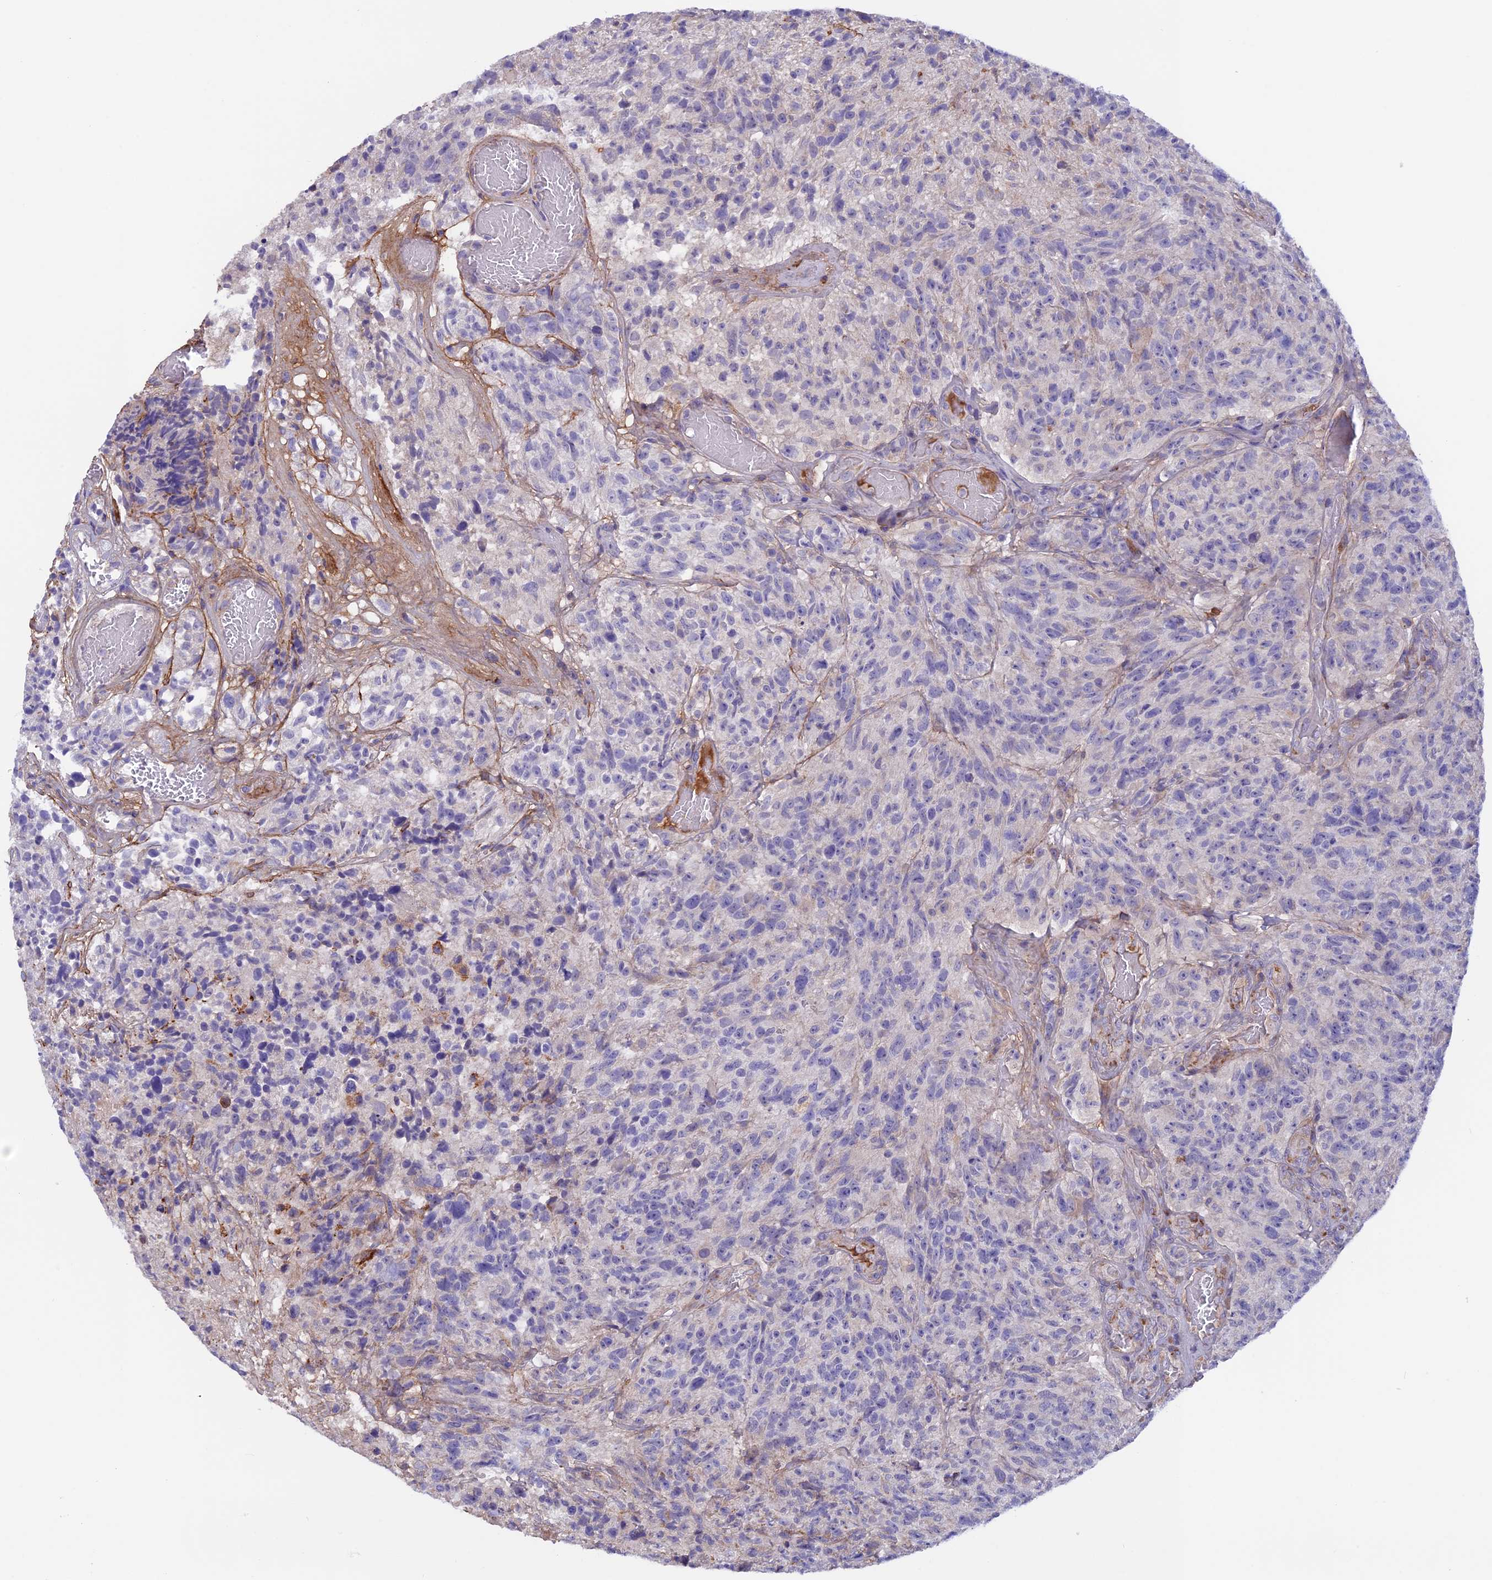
{"staining": {"intensity": "negative", "quantity": "none", "location": "none"}, "tissue": "glioma", "cell_type": "Tumor cells", "image_type": "cancer", "snomed": [{"axis": "morphology", "description": "Glioma, malignant, High grade"}, {"axis": "topography", "description": "Brain"}], "caption": "Immunohistochemistry (IHC) micrograph of neoplastic tissue: human glioma stained with DAB reveals no significant protein positivity in tumor cells. (DAB (3,3'-diaminobenzidine) immunohistochemistry (IHC) with hematoxylin counter stain).", "gene": "COL4A3", "patient": {"sex": "male", "age": 69}}